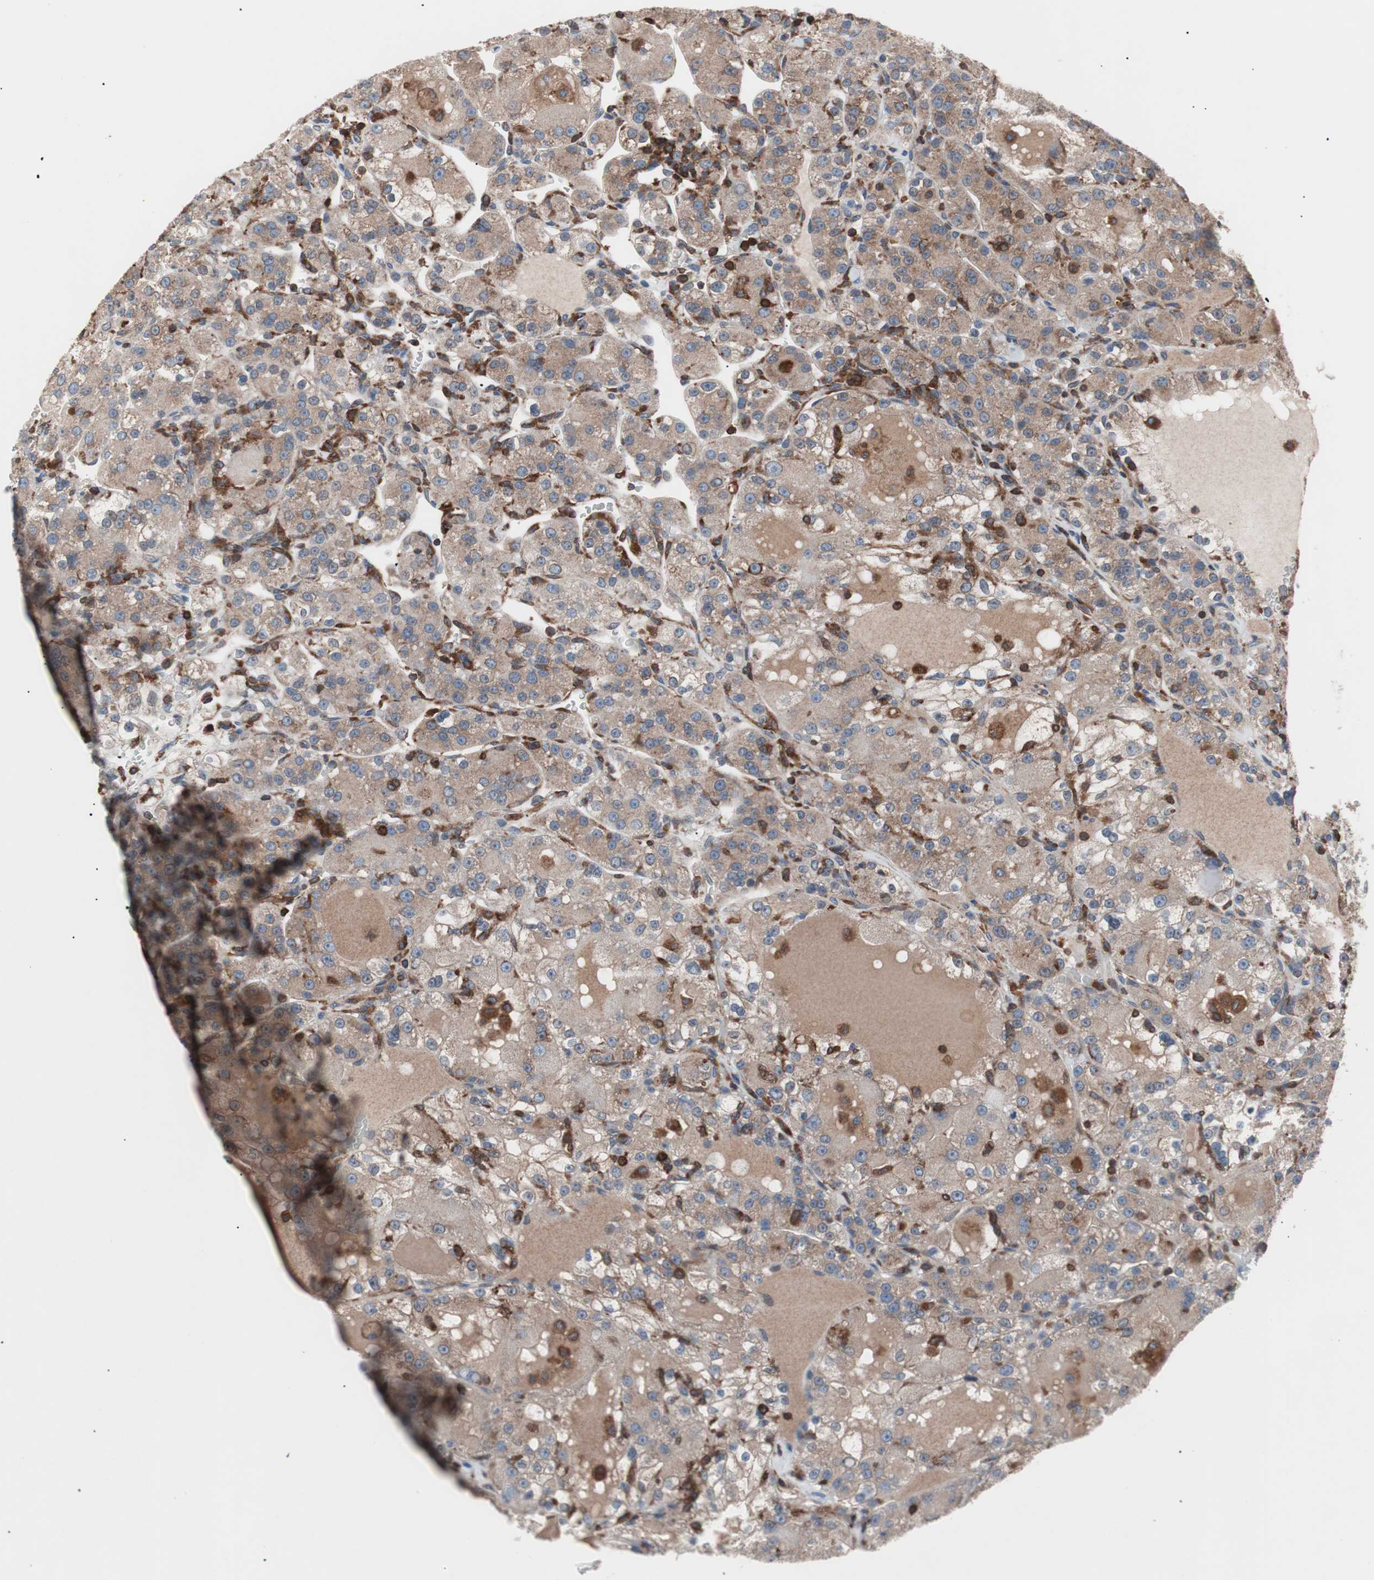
{"staining": {"intensity": "moderate", "quantity": ">75%", "location": "cytoplasmic/membranous"}, "tissue": "renal cancer", "cell_type": "Tumor cells", "image_type": "cancer", "snomed": [{"axis": "morphology", "description": "Normal tissue, NOS"}, {"axis": "morphology", "description": "Adenocarcinoma, NOS"}, {"axis": "topography", "description": "Kidney"}], "caption": "Human renal adenocarcinoma stained for a protein (brown) shows moderate cytoplasmic/membranous positive expression in about >75% of tumor cells.", "gene": "PIK3R1", "patient": {"sex": "male", "age": 61}}